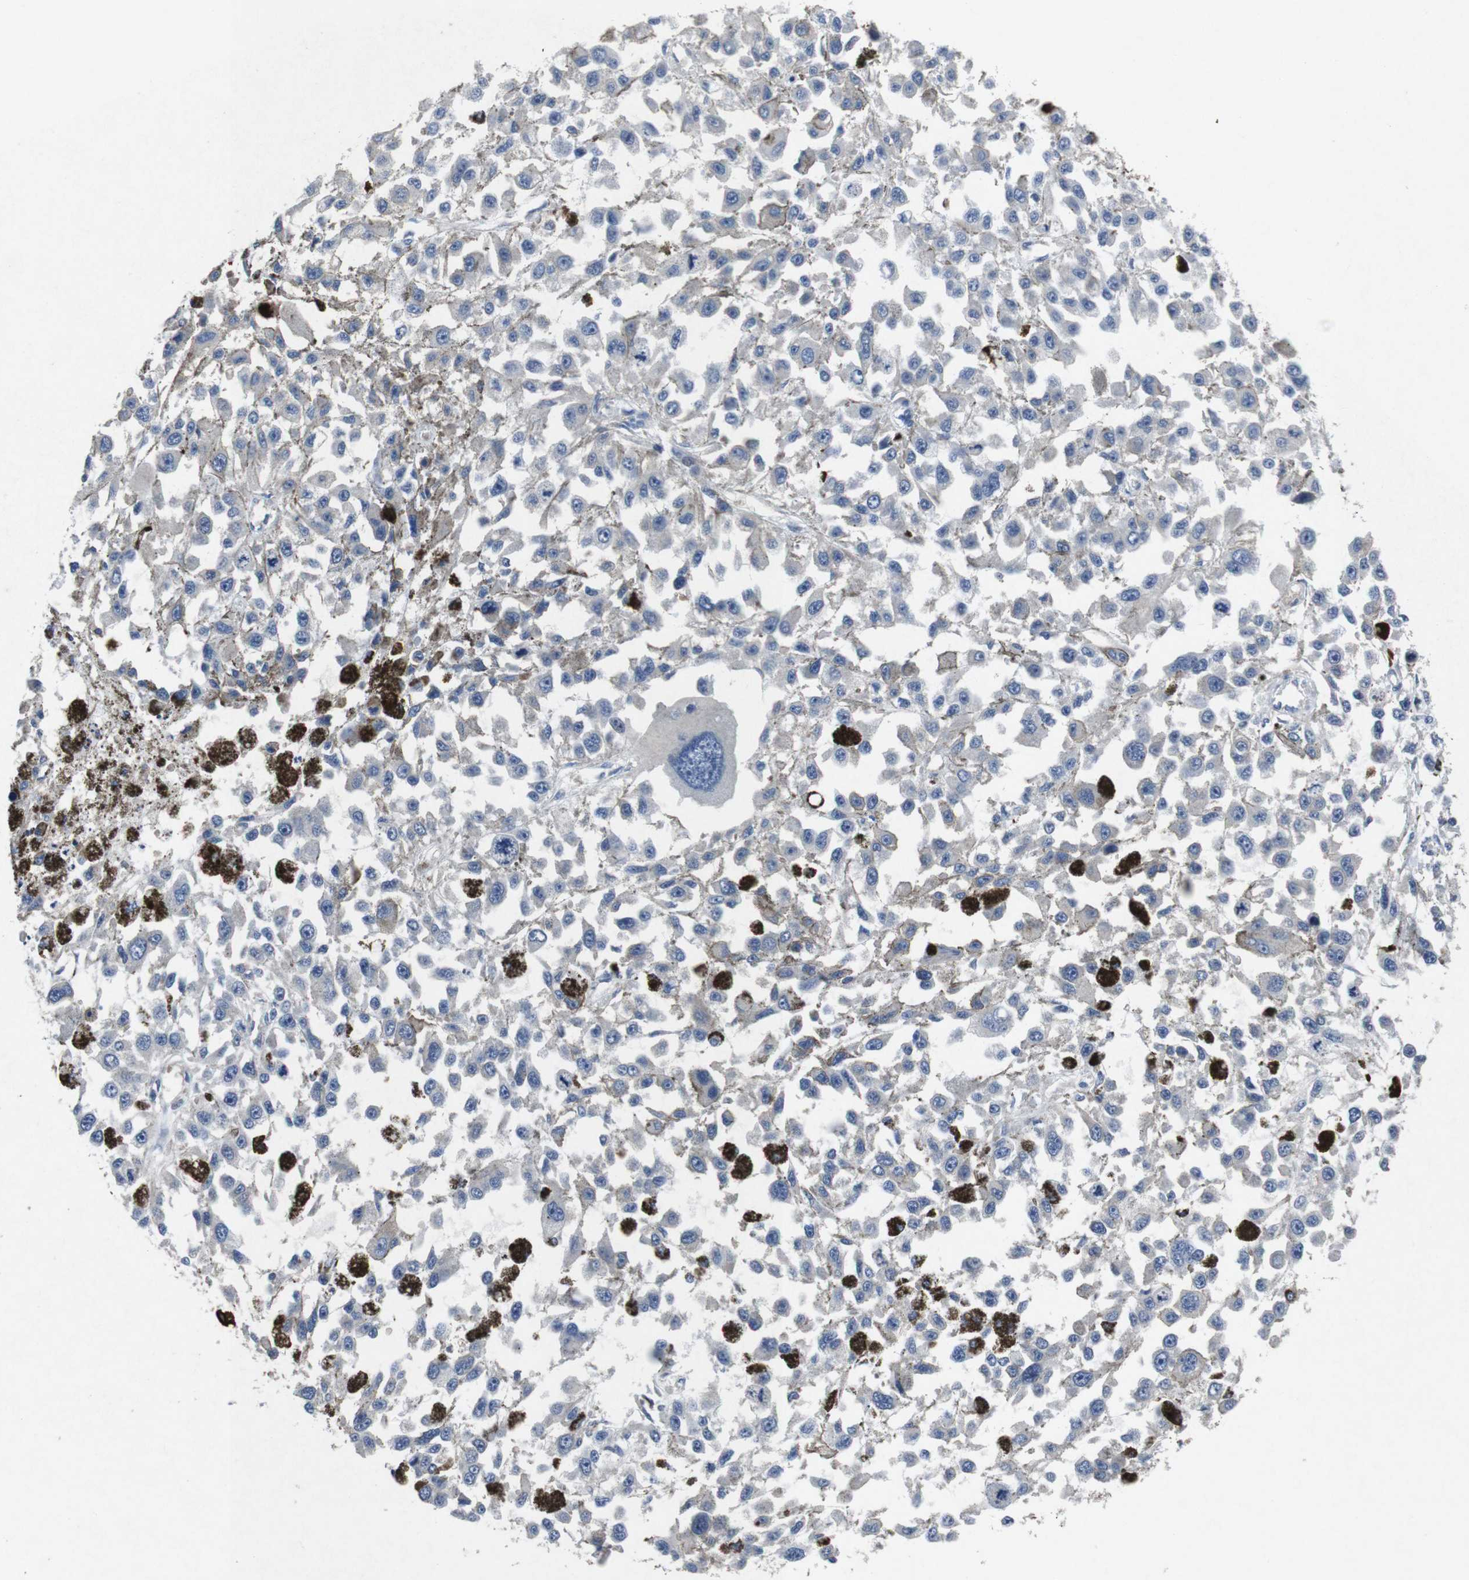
{"staining": {"intensity": "negative", "quantity": "none", "location": "none"}, "tissue": "melanoma", "cell_type": "Tumor cells", "image_type": "cancer", "snomed": [{"axis": "morphology", "description": "Malignant melanoma, Metastatic site"}, {"axis": "topography", "description": "Lymph node"}], "caption": "IHC of human malignant melanoma (metastatic site) shows no expression in tumor cells.", "gene": "STAT4", "patient": {"sex": "male", "age": 59}}